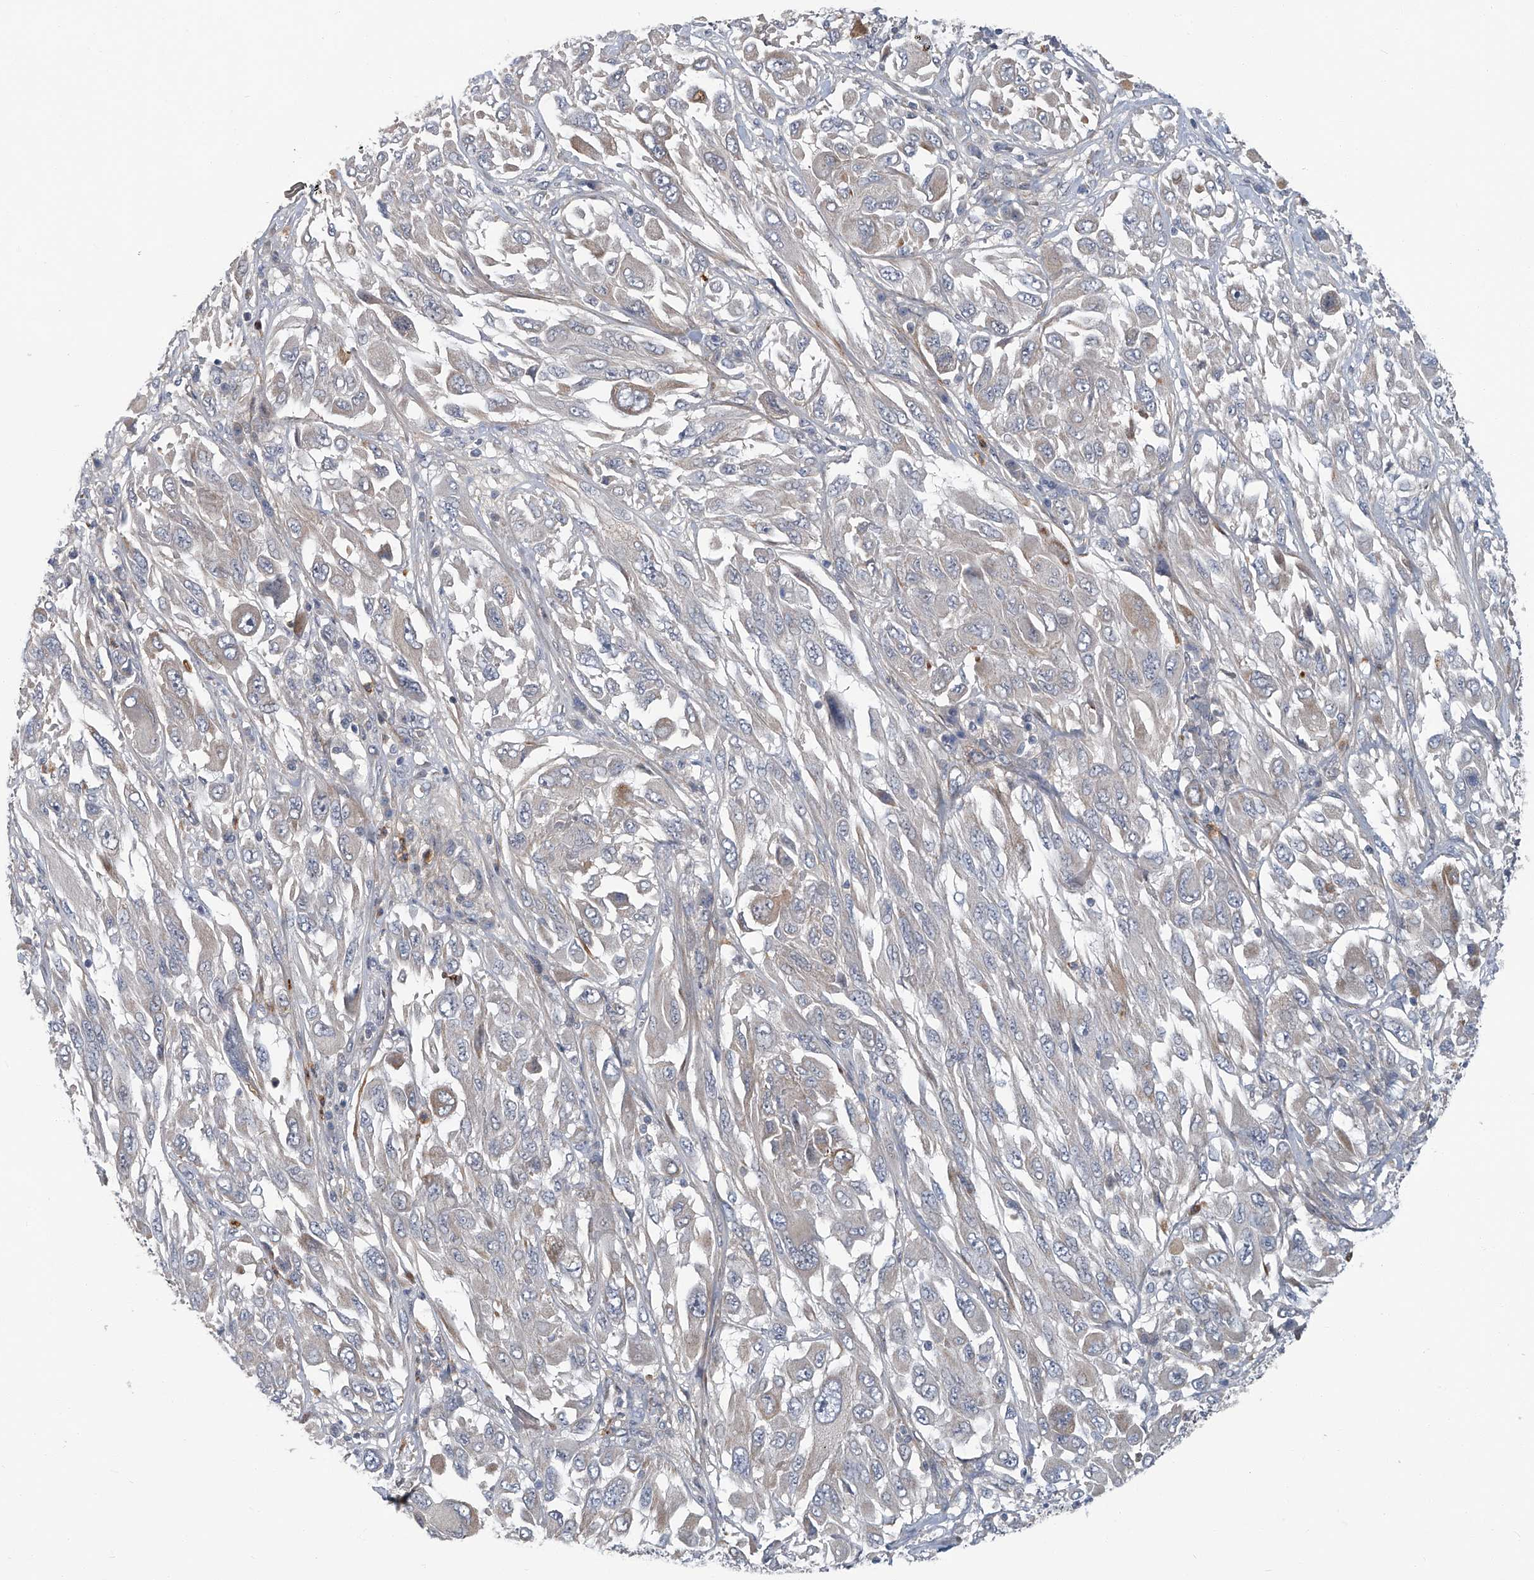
{"staining": {"intensity": "negative", "quantity": "none", "location": "none"}, "tissue": "melanoma", "cell_type": "Tumor cells", "image_type": "cancer", "snomed": [{"axis": "morphology", "description": "Malignant melanoma, NOS"}, {"axis": "topography", "description": "Skin"}], "caption": "Tumor cells are negative for brown protein staining in melanoma.", "gene": "AKNAD1", "patient": {"sex": "female", "age": 91}}